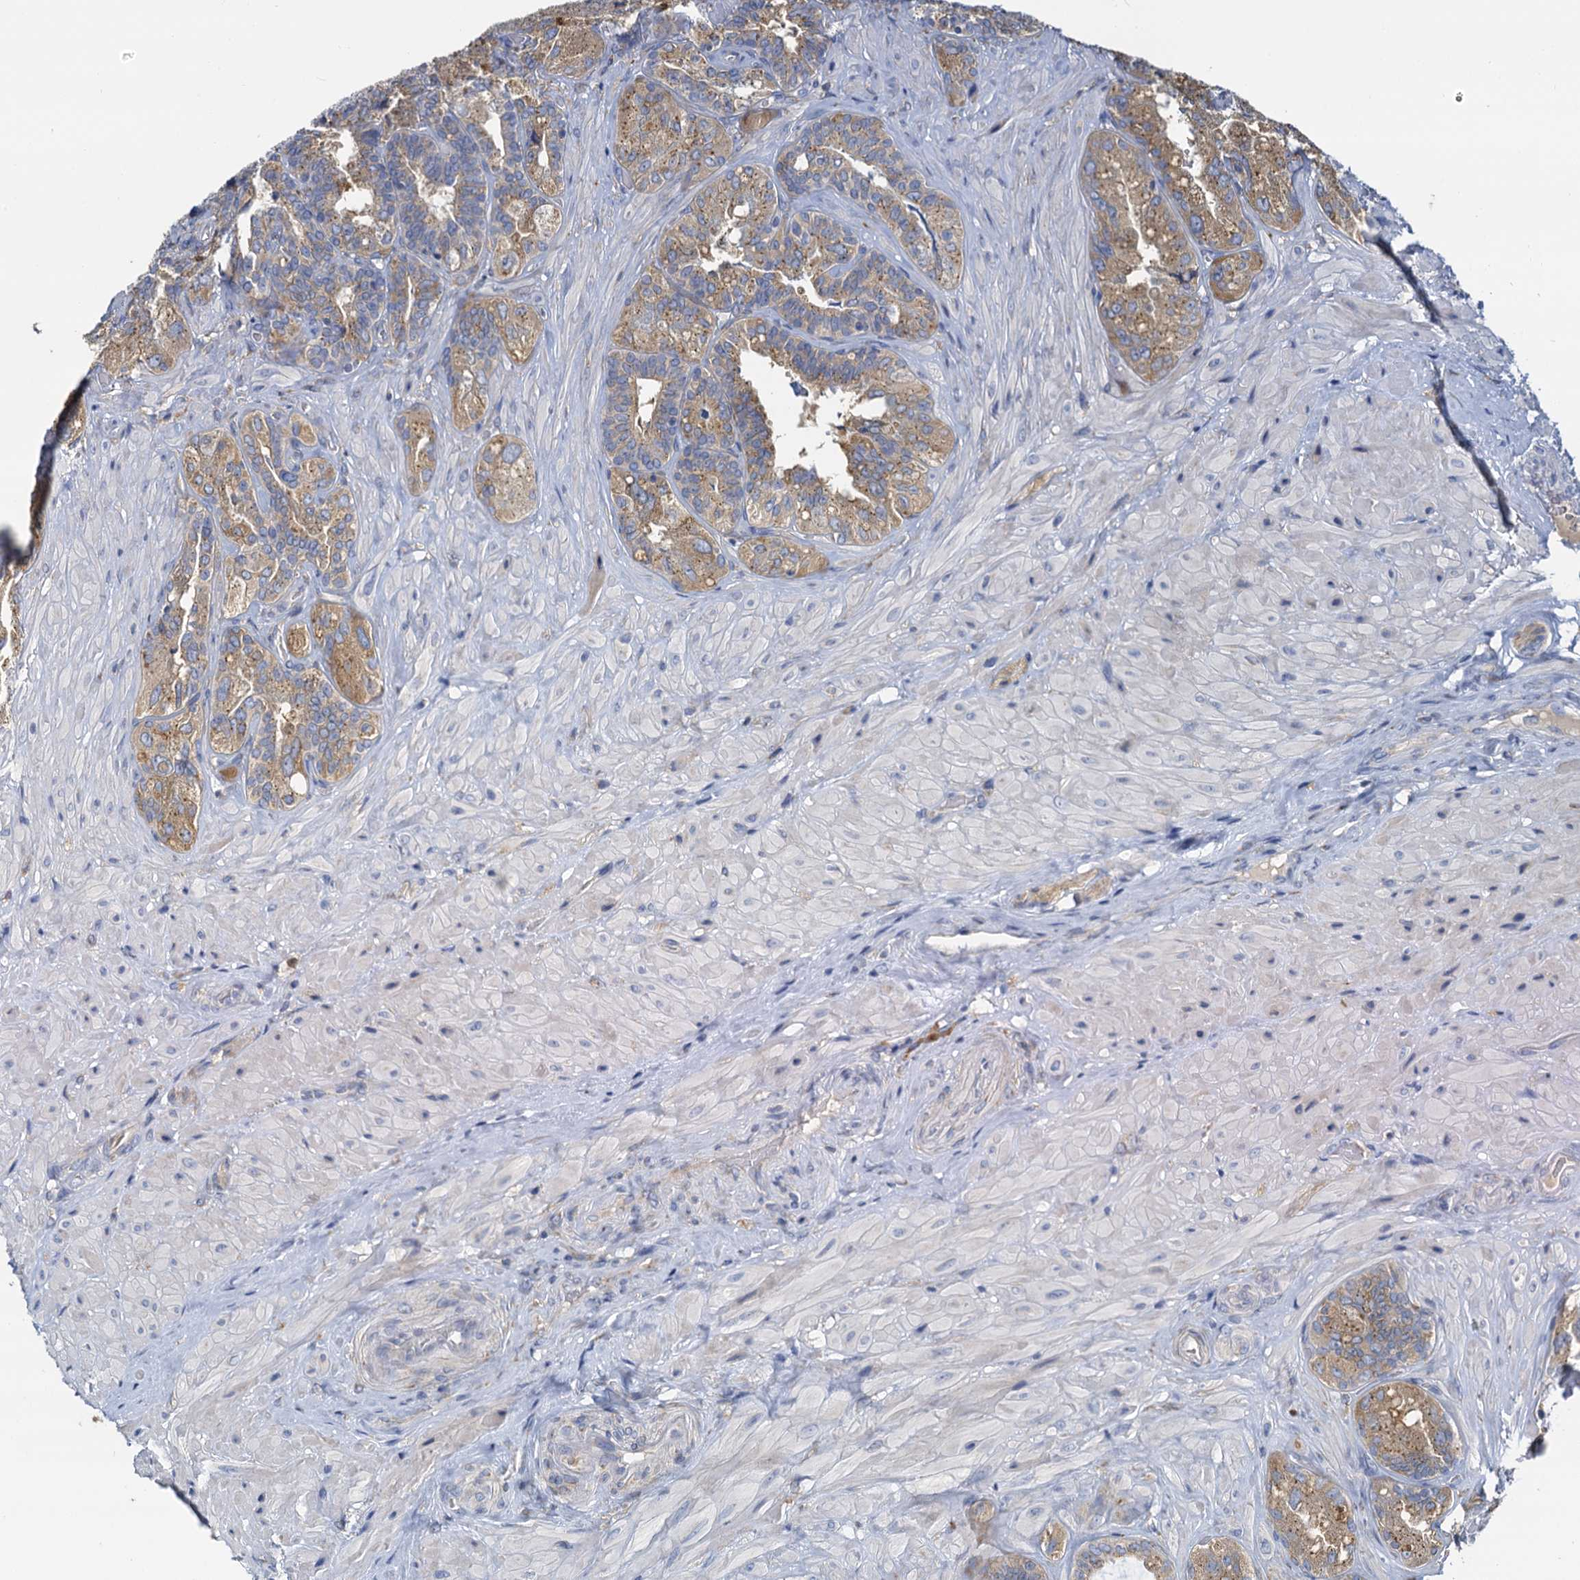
{"staining": {"intensity": "moderate", "quantity": ">75%", "location": "cytoplasmic/membranous"}, "tissue": "seminal vesicle", "cell_type": "Glandular cells", "image_type": "normal", "snomed": [{"axis": "morphology", "description": "Normal tissue, NOS"}, {"axis": "topography", "description": "Prostate and seminal vesicle, NOS"}, {"axis": "topography", "description": "Prostate"}, {"axis": "topography", "description": "Seminal veicle"}], "caption": "Protein staining demonstrates moderate cytoplasmic/membranous staining in about >75% of glandular cells in normal seminal vesicle.", "gene": "NKAPD1", "patient": {"sex": "male", "age": 67}}